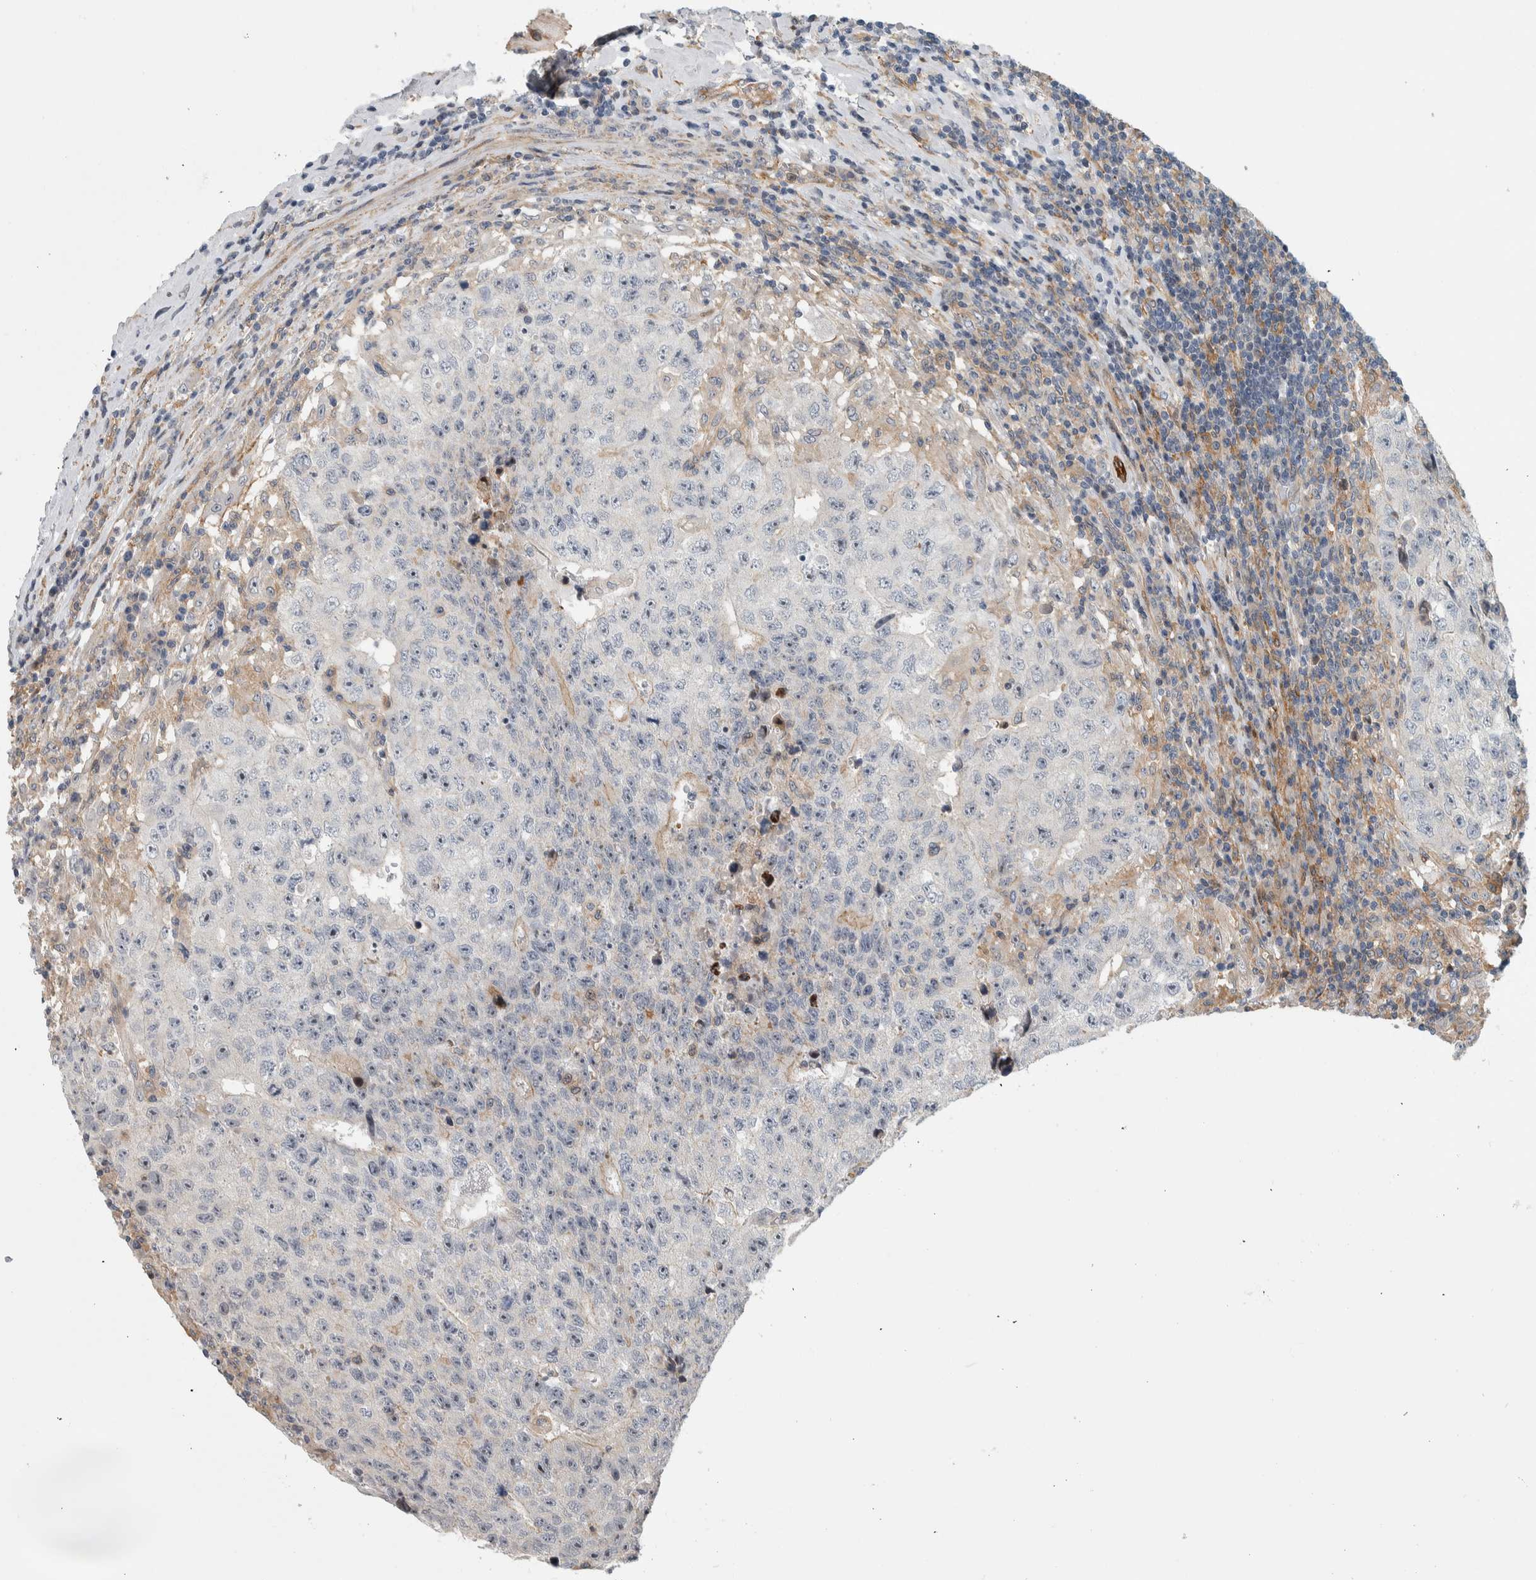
{"staining": {"intensity": "weak", "quantity": "<25%", "location": "nuclear"}, "tissue": "testis cancer", "cell_type": "Tumor cells", "image_type": "cancer", "snomed": [{"axis": "morphology", "description": "Necrosis, NOS"}, {"axis": "morphology", "description": "Carcinoma, Embryonal, NOS"}, {"axis": "topography", "description": "Testis"}], "caption": "Immunohistochemical staining of human testis cancer shows no significant expression in tumor cells.", "gene": "MSL1", "patient": {"sex": "male", "age": 19}}